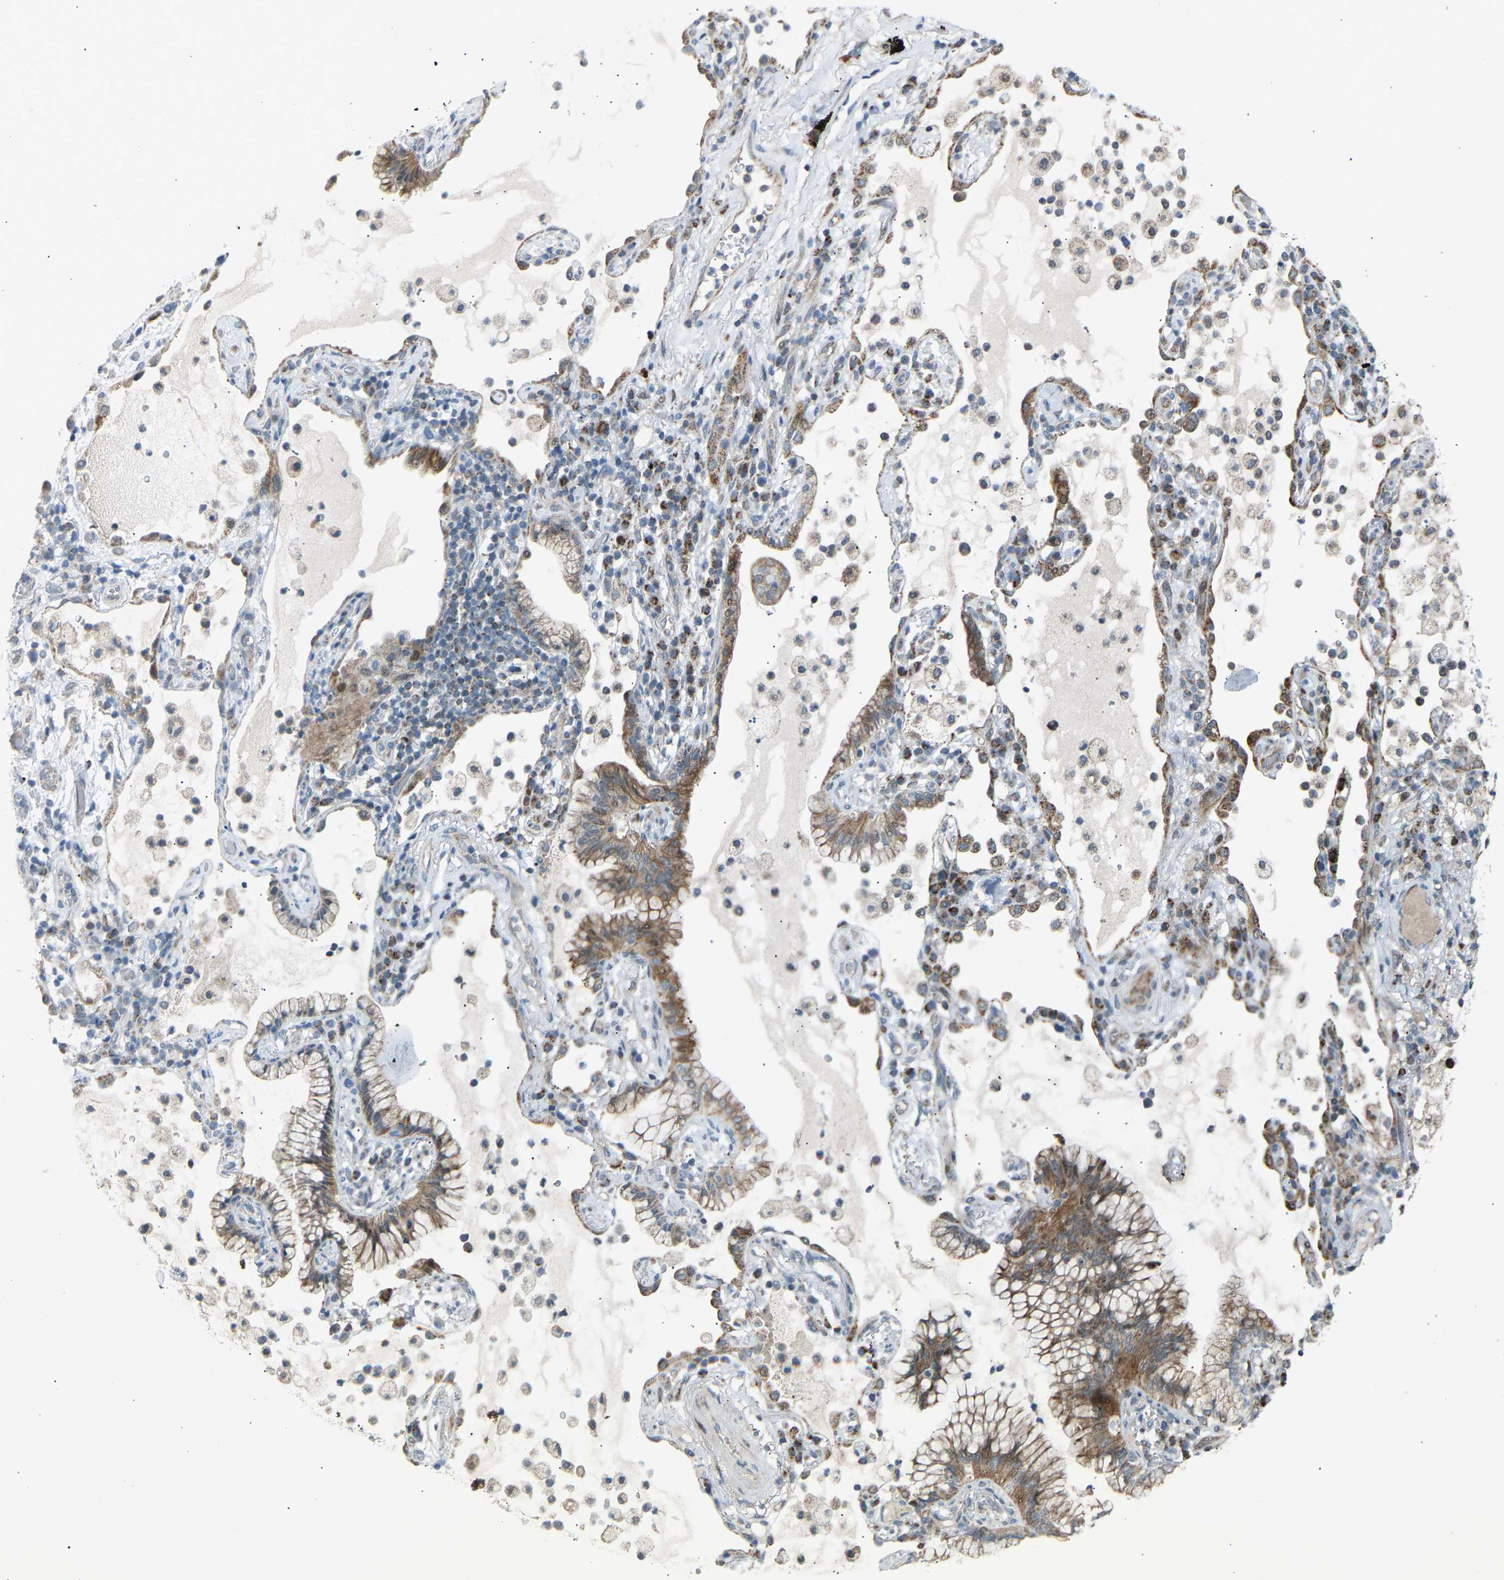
{"staining": {"intensity": "moderate", "quantity": ">75%", "location": "cytoplasmic/membranous"}, "tissue": "lung cancer", "cell_type": "Tumor cells", "image_type": "cancer", "snomed": [{"axis": "morphology", "description": "Adenocarcinoma, NOS"}, {"axis": "topography", "description": "Lung"}], "caption": "Protein expression analysis of lung adenocarcinoma shows moderate cytoplasmic/membranous staining in approximately >75% of tumor cells.", "gene": "VPS41", "patient": {"sex": "female", "age": 70}}